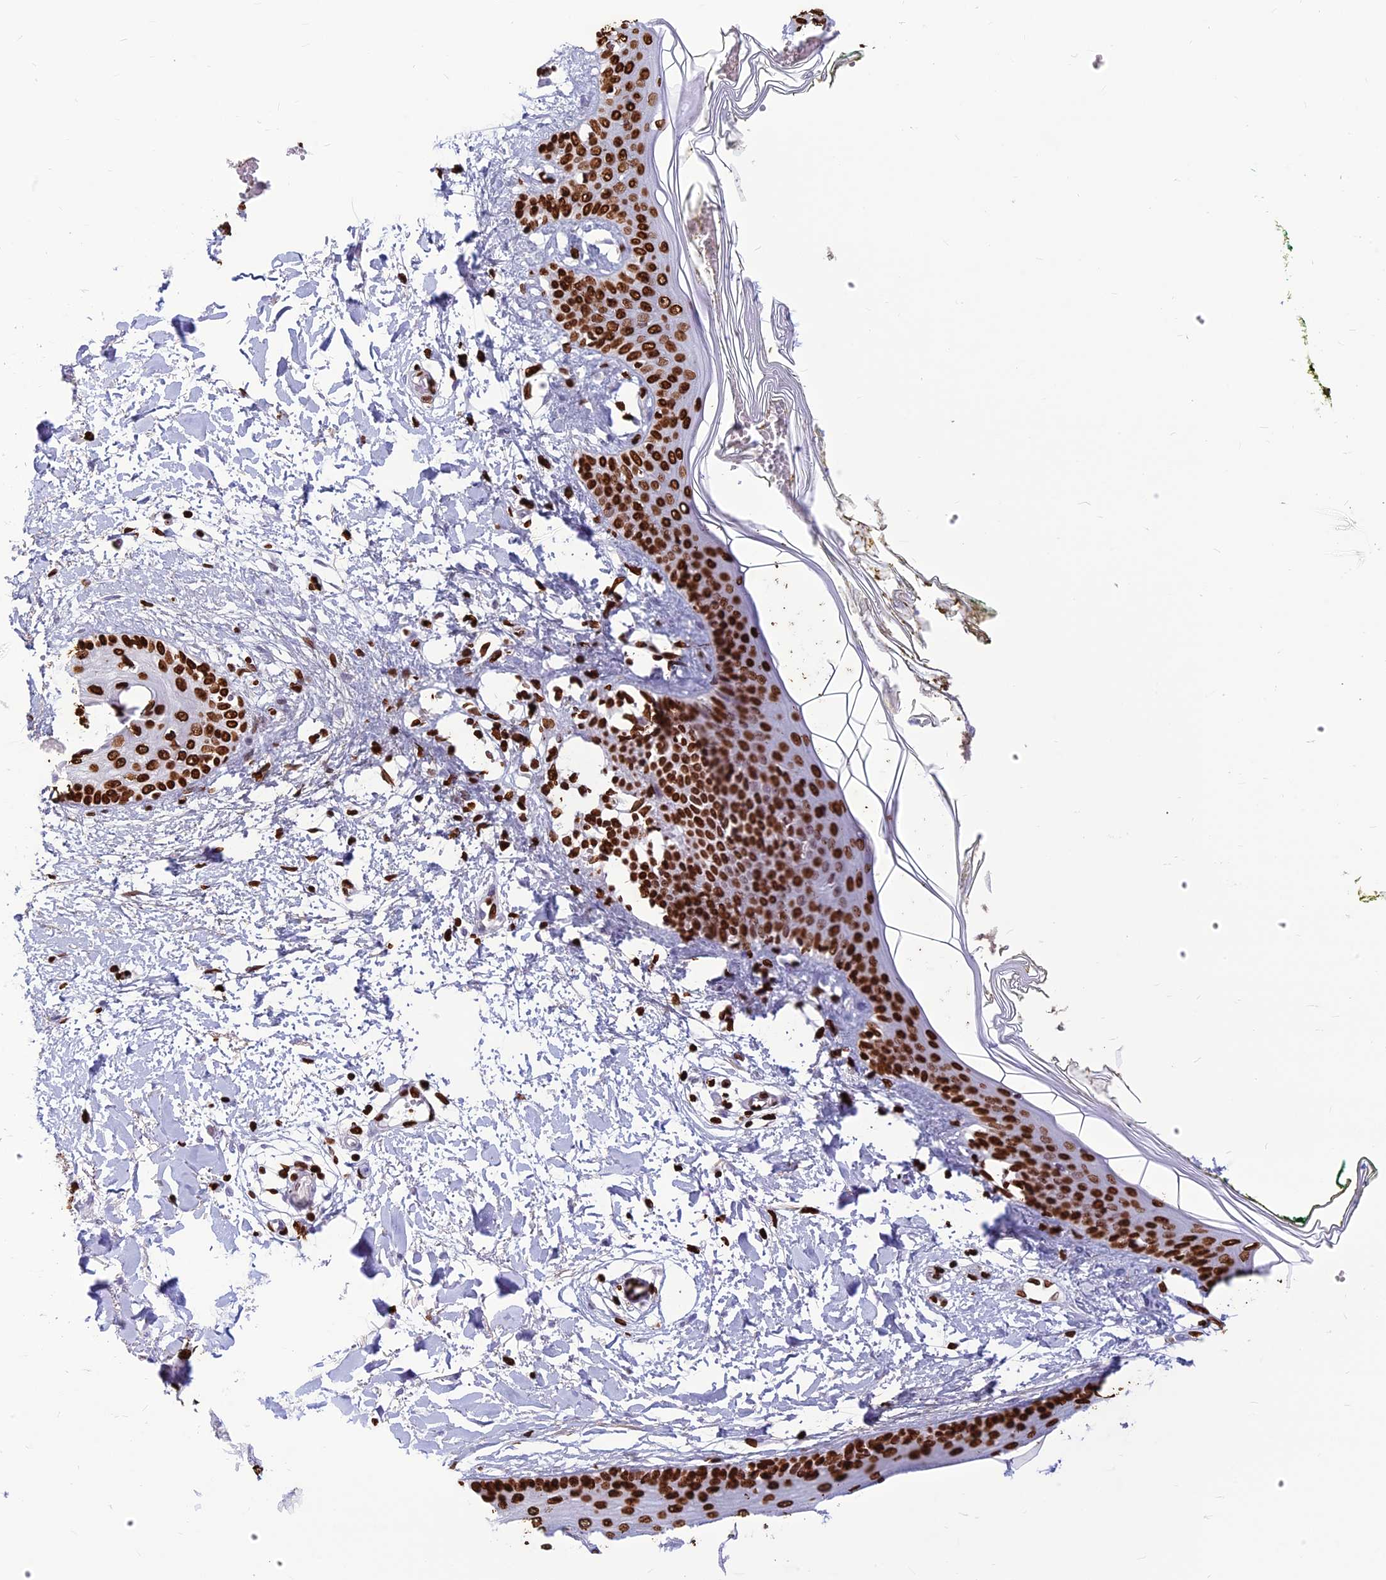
{"staining": {"intensity": "negative", "quantity": "none", "location": "none"}, "tissue": "skin", "cell_type": "Fibroblasts", "image_type": "normal", "snomed": [{"axis": "morphology", "description": "Normal tissue, NOS"}, {"axis": "topography", "description": "Skin"}], "caption": "The micrograph reveals no staining of fibroblasts in benign skin.", "gene": "AKAP17A", "patient": {"sex": "female", "age": 34}}